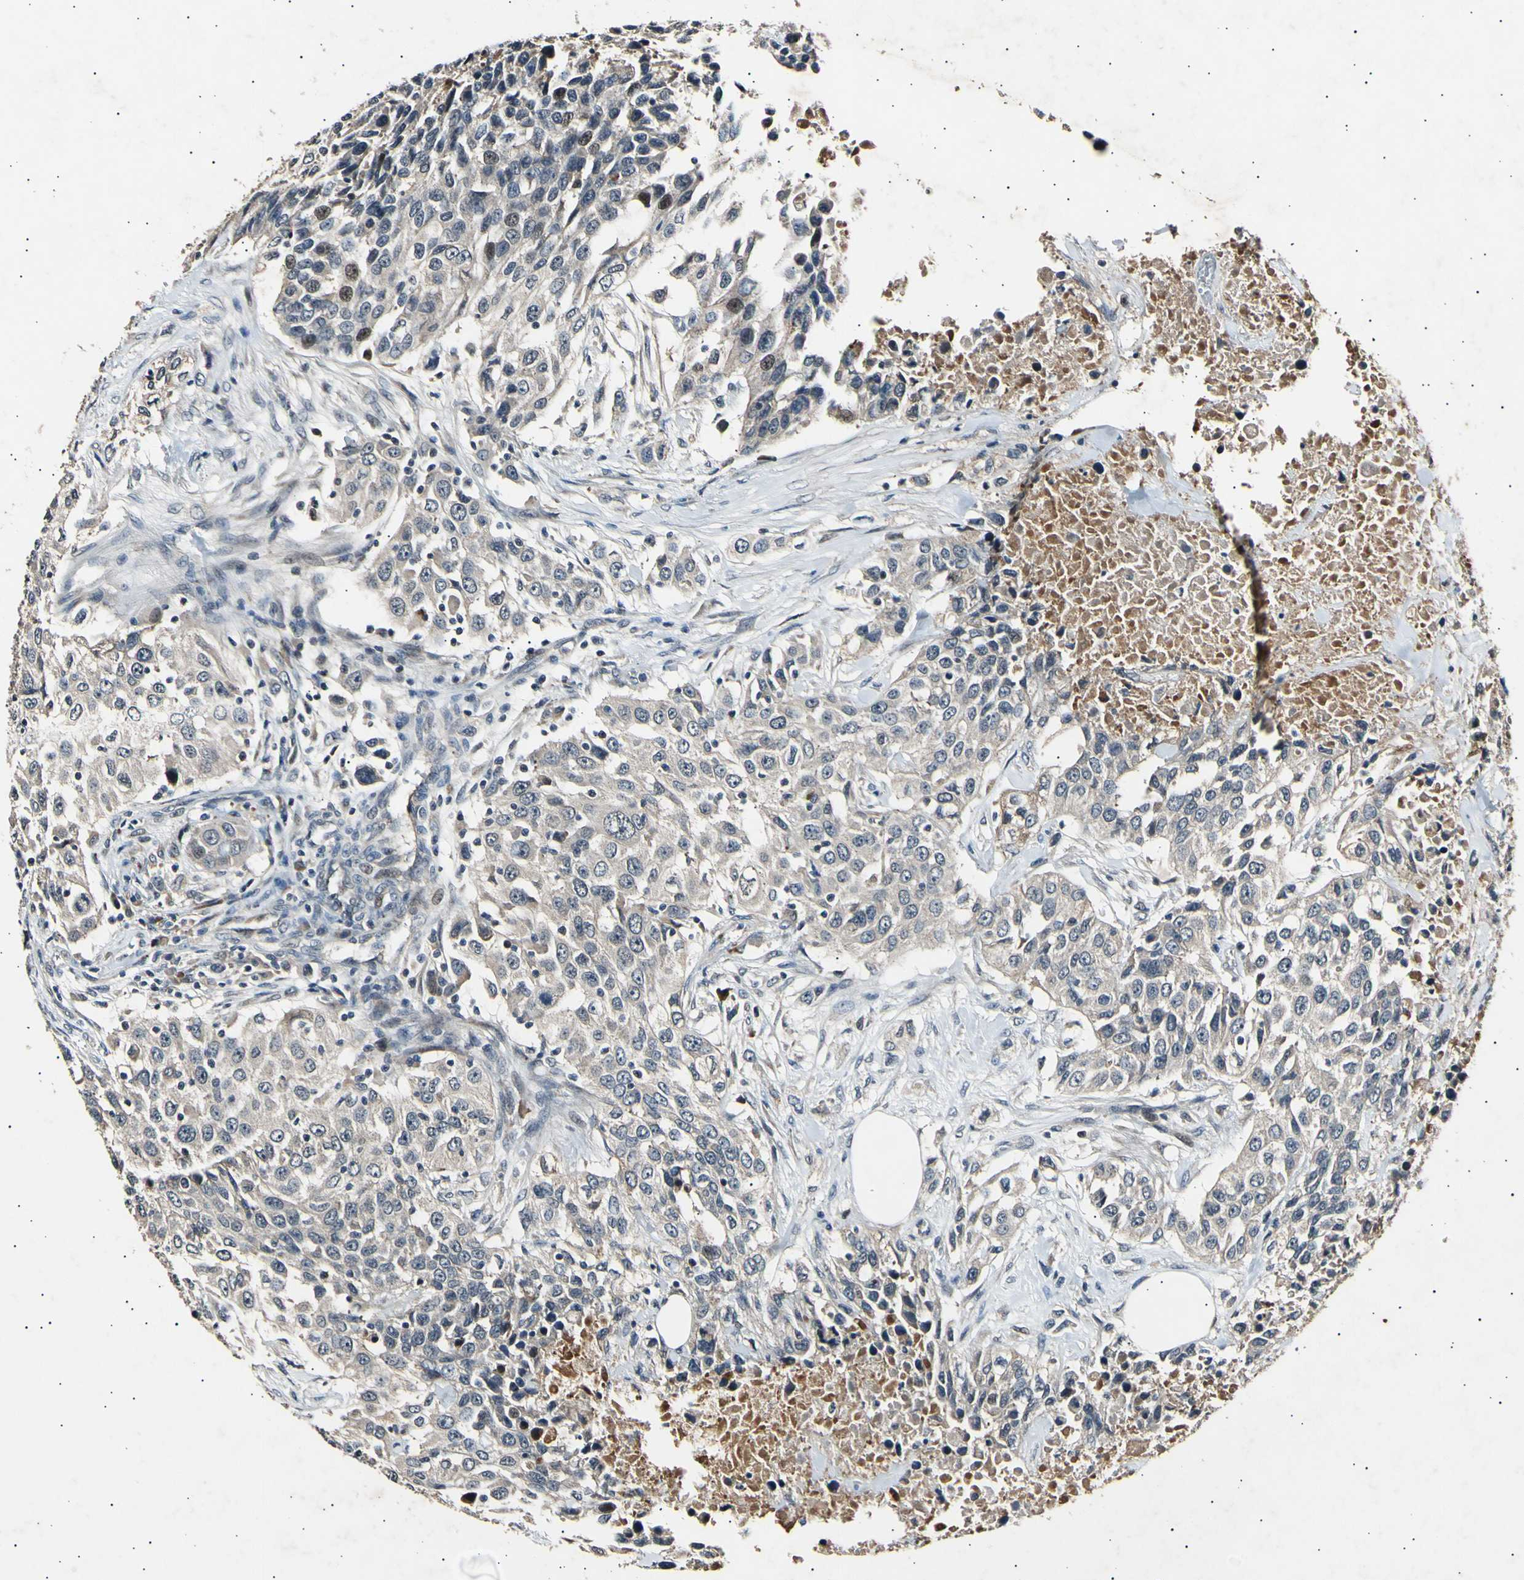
{"staining": {"intensity": "weak", "quantity": "<25%", "location": "cytoplasmic/membranous"}, "tissue": "urothelial cancer", "cell_type": "Tumor cells", "image_type": "cancer", "snomed": [{"axis": "morphology", "description": "Urothelial carcinoma, High grade"}, {"axis": "topography", "description": "Urinary bladder"}], "caption": "Photomicrograph shows no protein expression in tumor cells of urothelial cancer tissue.", "gene": "ADCY3", "patient": {"sex": "female", "age": 80}}